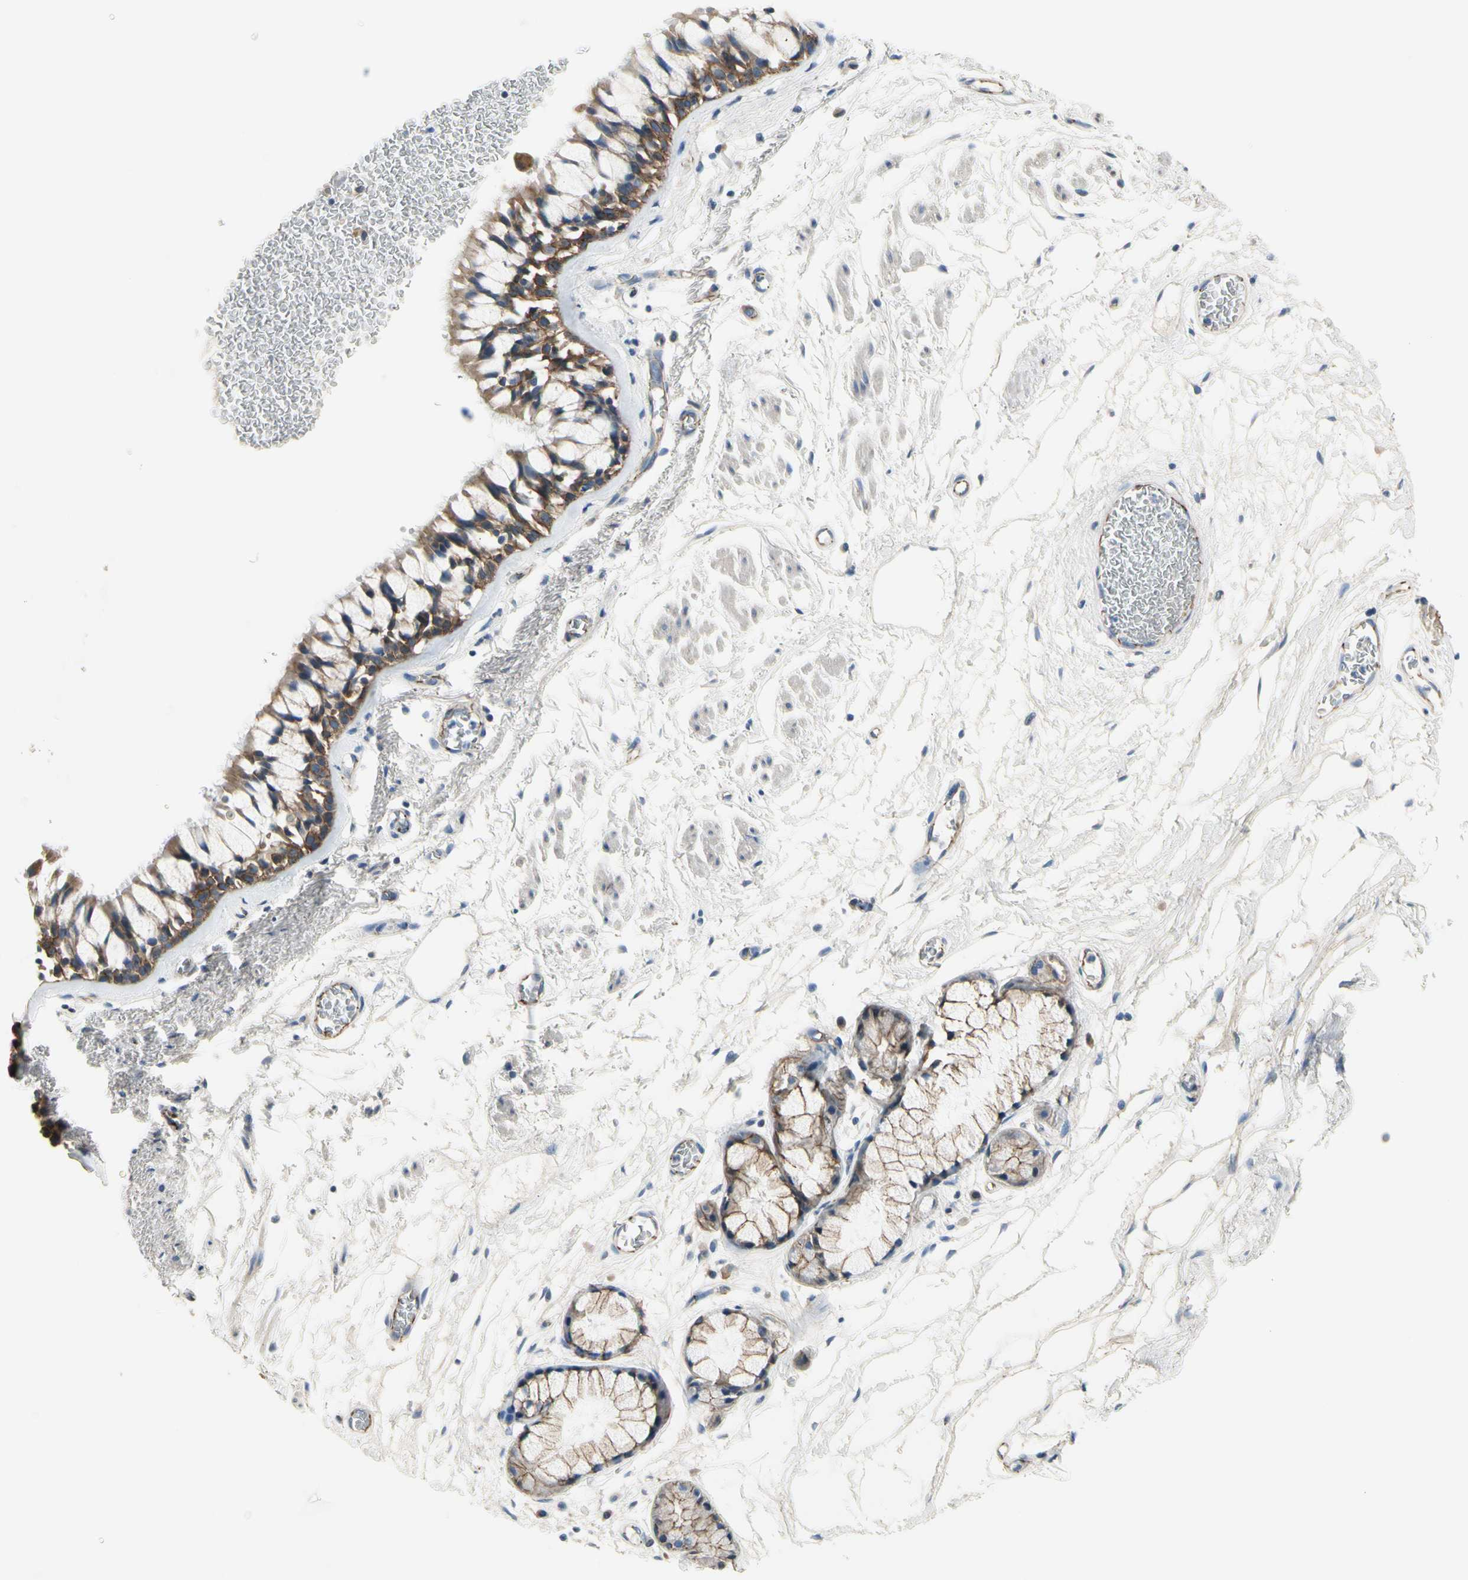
{"staining": {"intensity": "moderate", "quantity": "25%-75%", "location": "cytoplasmic/membranous"}, "tissue": "bronchus", "cell_type": "Respiratory epithelial cells", "image_type": "normal", "snomed": [{"axis": "morphology", "description": "Normal tissue, NOS"}, {"axis": "topography", "description": "Bronchus"}], "caption": "A high-resolution micrograph shows IHC staining of unremarkable bronchus, which shows moderate cytoplasmic/membranous staining in approximately 25%-75% of respiratory epithelial cells.", "gene": "LGR6", "patient": {"sex": "male", "age": 66}}